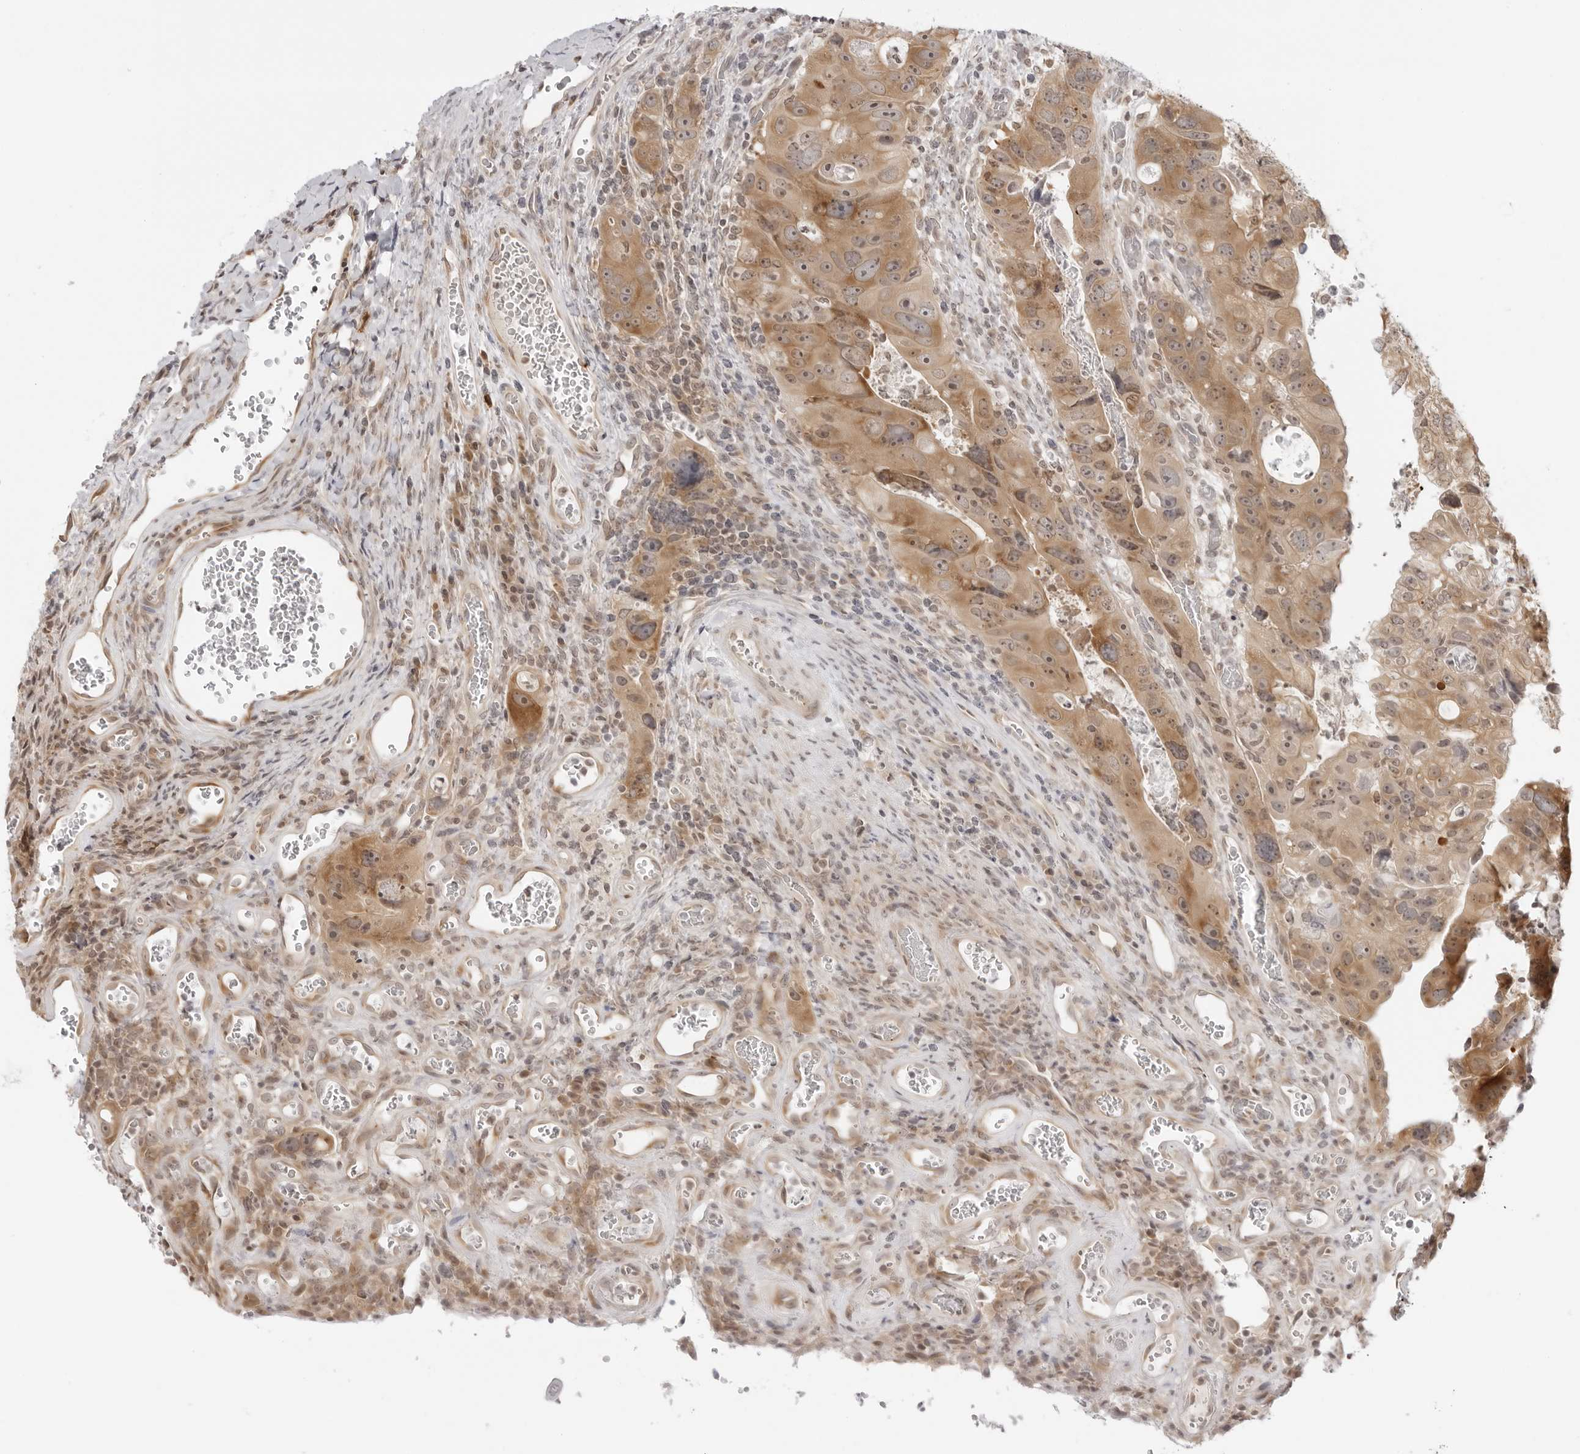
{"staining": {"intensity": "moderate", "quantity": ">75%", "location": "cytoplasmic/membranous"}, "tissue": "colorectal cancer", "cell_type": "Tumor cells", "image_type": "cancer", "snomed": [{"axis": "morphology", "description": "Adenocarcinoma, NOS"}, {"axis": "topography", "description": "Rectum"}], "caption": "The image reveals immunohistochemical staining of colorectal cancer (adenocarcinoma). There is moderate cytoplasmic/membranous staining is identified in about >75% of tumor cells.", "gene": "PRRC2C", "patient": {"sex": "male", "age": 59}}